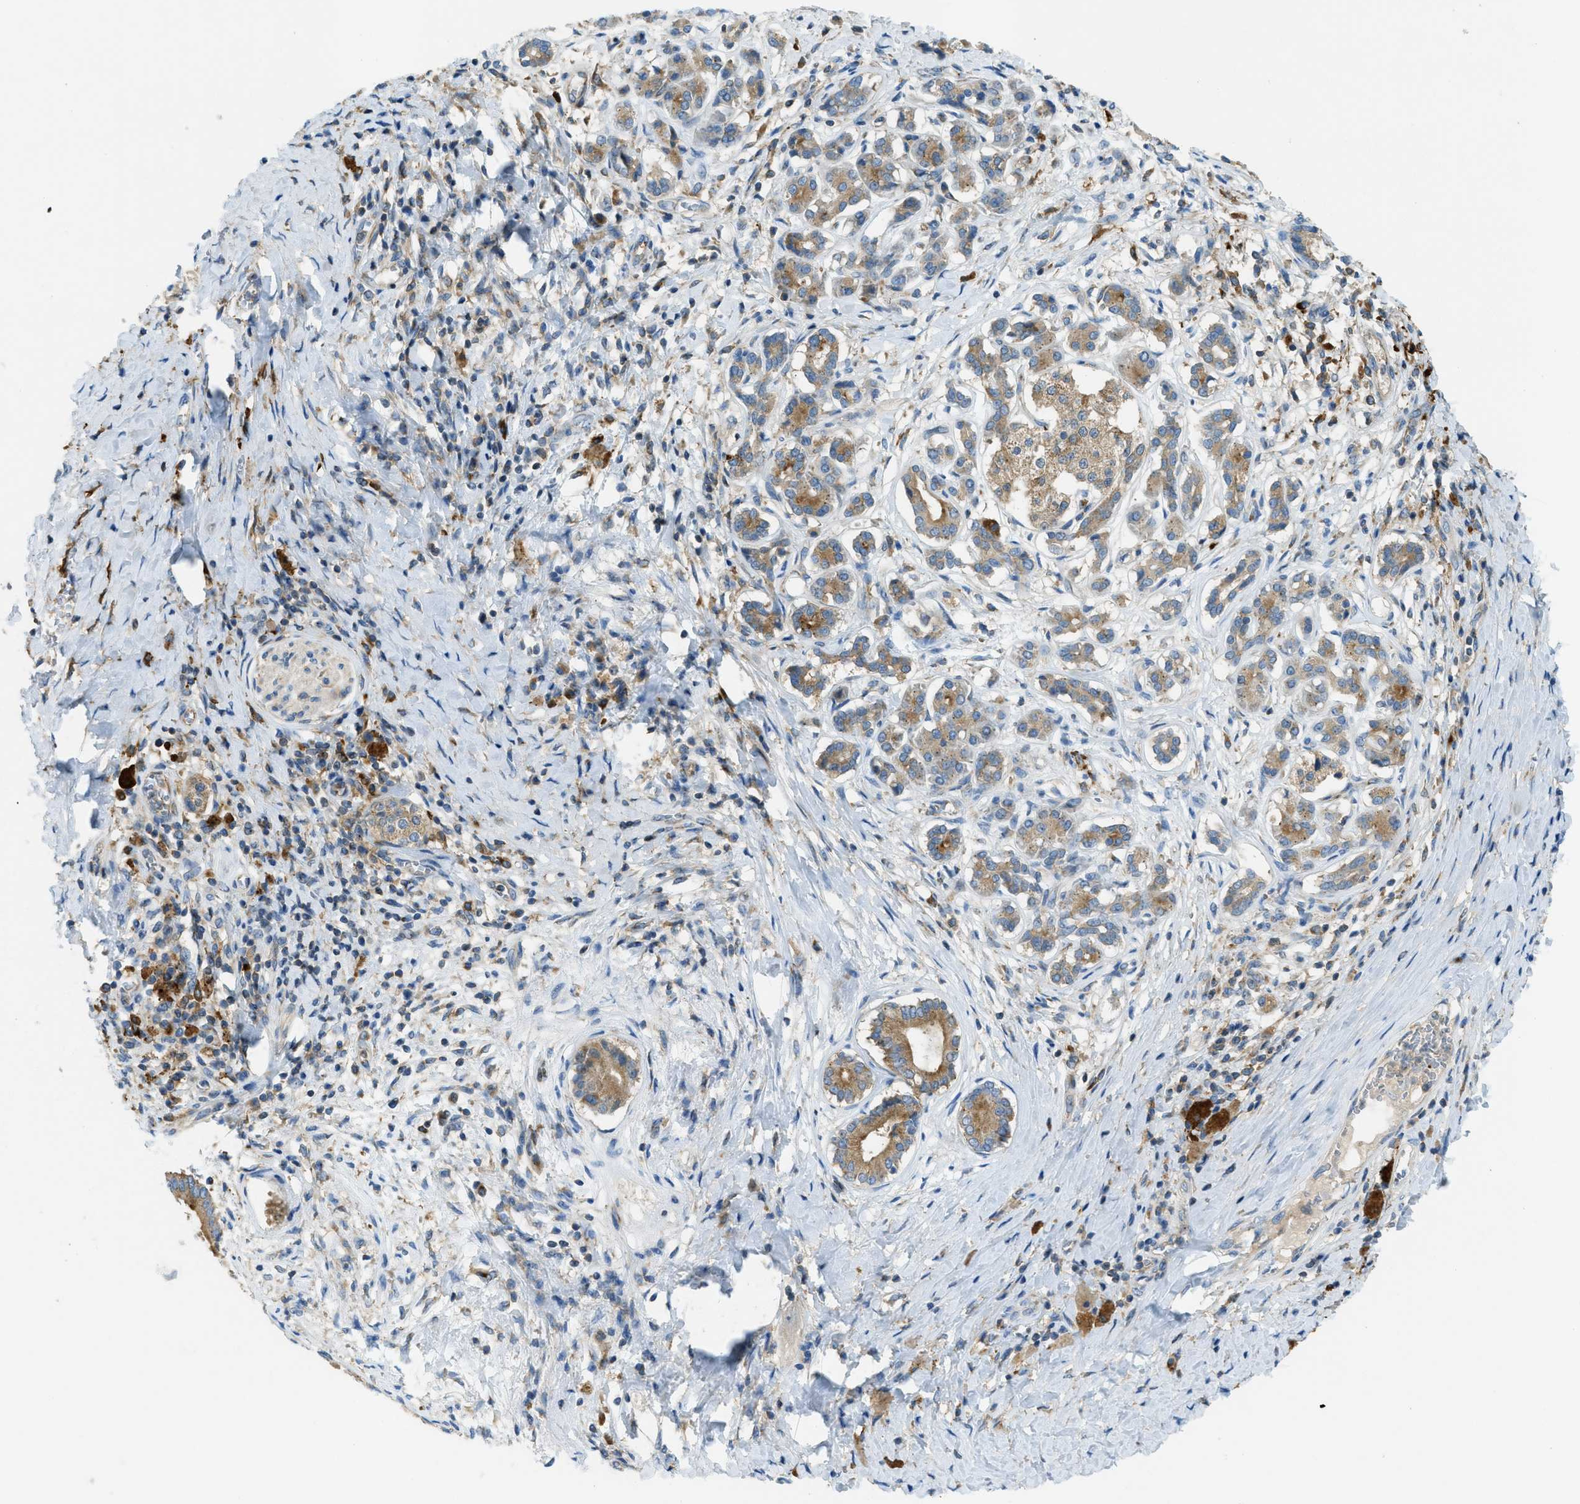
{"staining": {"intensity": "moderate", "quantity": ">75%", "location": "cytoplasmic/membranous"}, "tissue": "pancreatic cancer", "cell_type": "Tumor cells", "image_type": "cancer", "snomed": [{"axis": "morphology", "description": "Adenocarcinoma, NOS"}, {"axis": "topography", "description": "Pancreas"}], "caption": "High-power microscopy captured an immunohistochemistry photomicrograph of pancreatic cancer (adenocarcinoma), revealing moderate cytoplasmic/membranous staining in about >75% of tumor cells. (DAB (3,3'-diaminobenzidine) = brown stain, brightfield microscopy at high magnification).", "gene": "RFFL", "patient": {"sex": "male", "age": 55}}